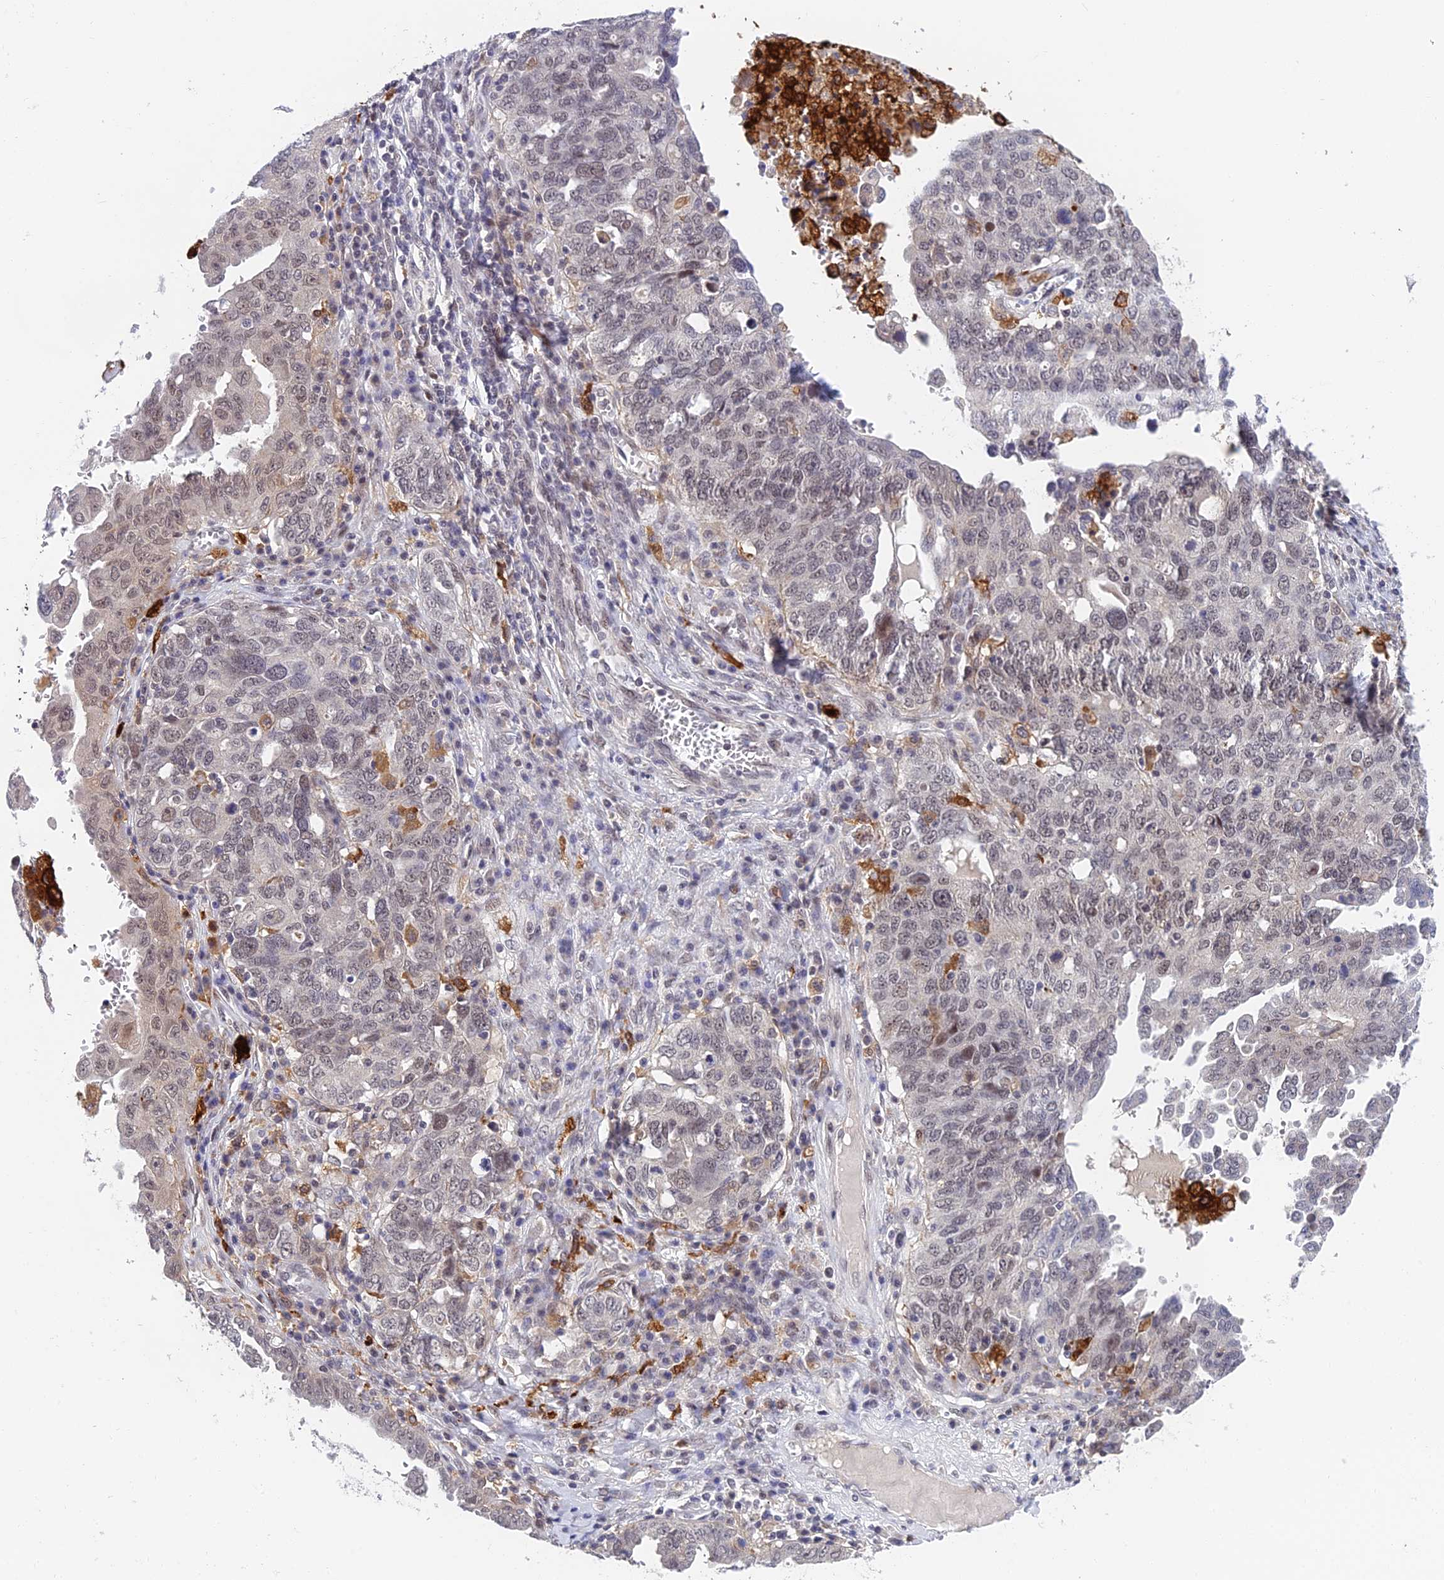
{"staining": {"intensity": "weak", "quantity": "25%-75%", "location": "nuclear"}, "tissue": "ovarian cancer", "cell_type": "Tumor cells", "image_type": "cancer", "snomed": [{"axis": "morphology", "description": "Carcinoma, endometroid"}, {"axis": "topography", "description": "Ovary"}], "caption": "Immunohistochemical staining of endometroid carcinoma (ovarian) displays low levels of weak nuclear staining in about 25%-75% of tumor cells.", "gene": "NSMCE1", "patient": {"sex": "female", "age": 62}}